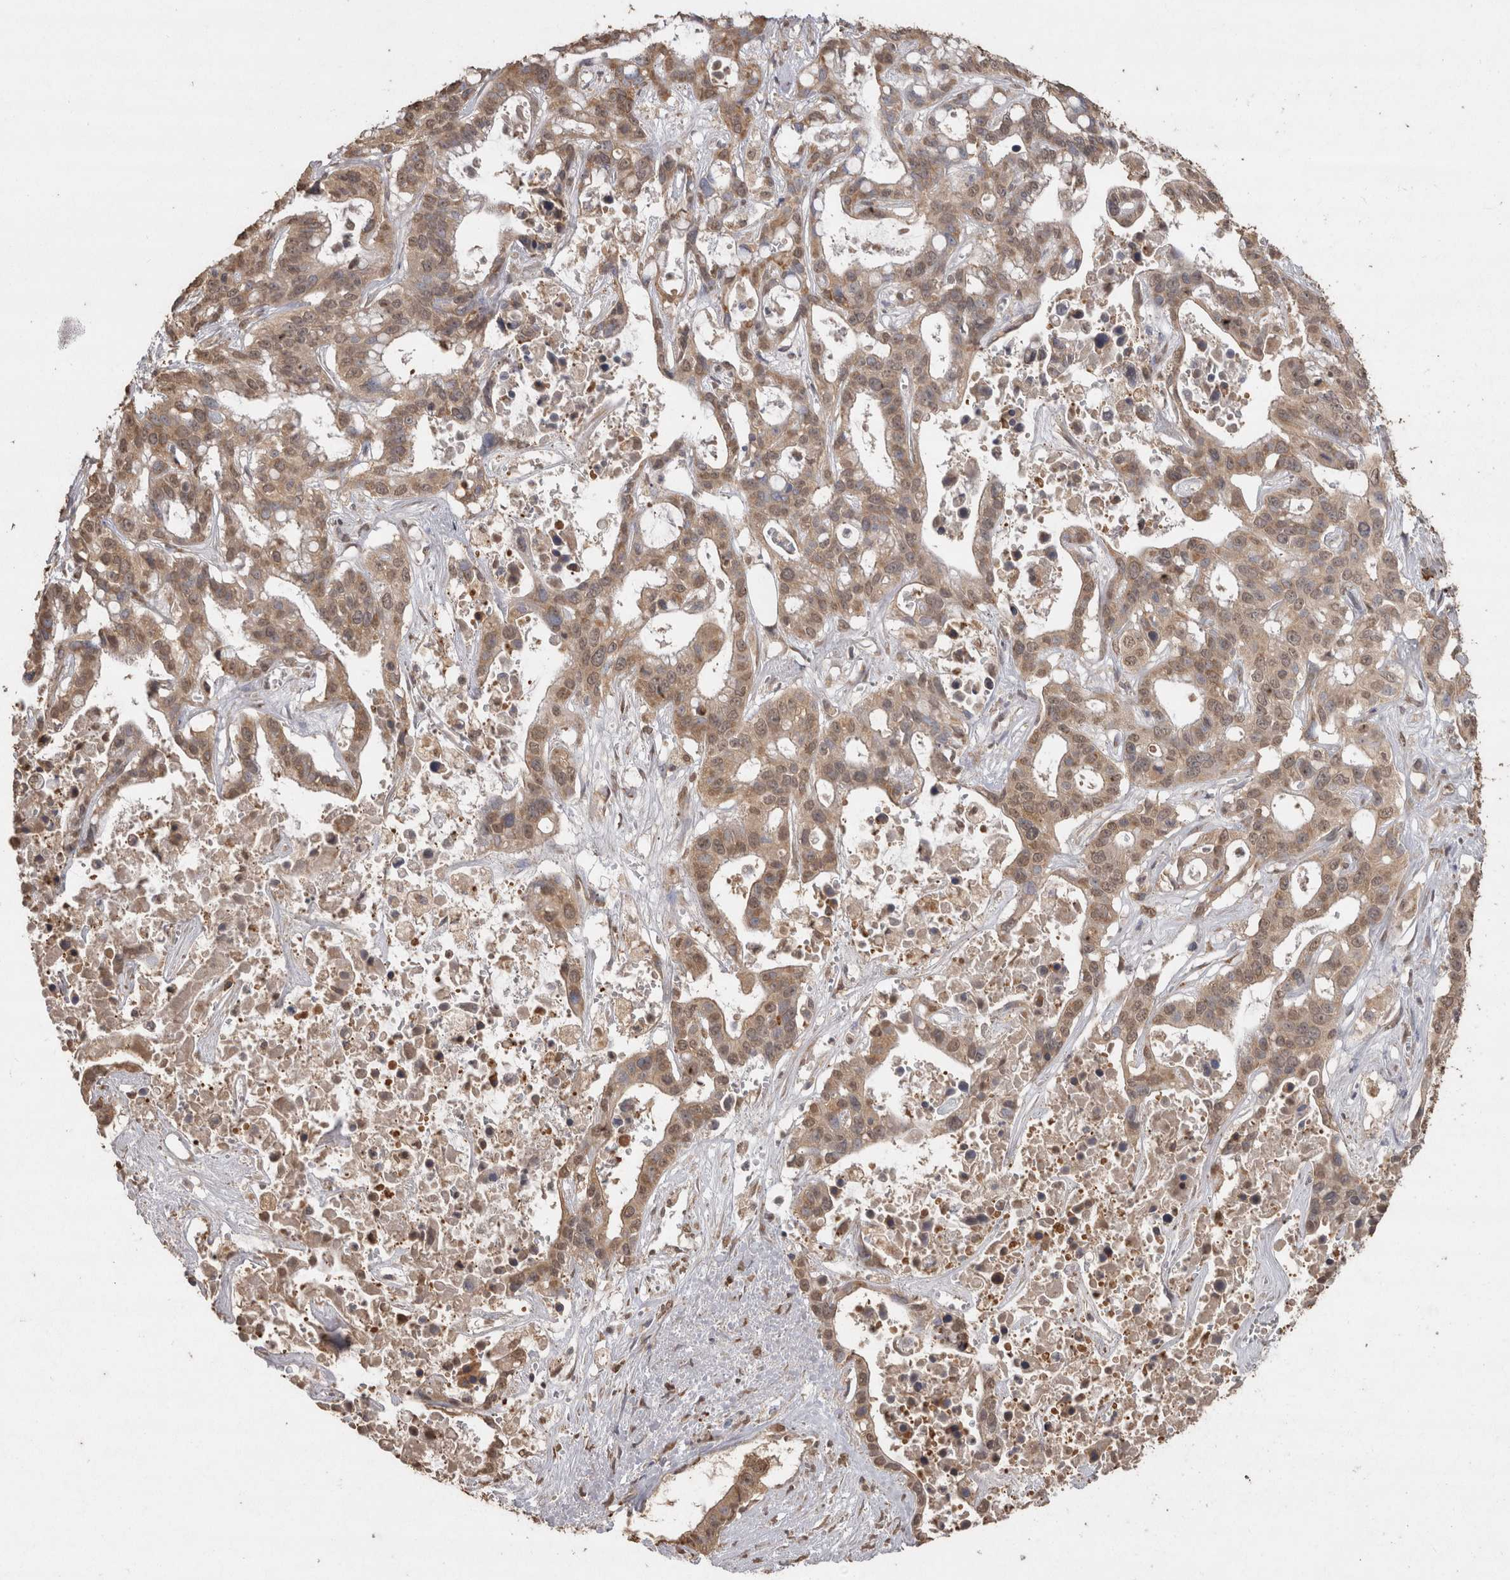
{"staining": {"intensity": "moderate", "quantity": ">75%", "location": "cytoplasmic/membranous,nuclear"}, "tissue": "liver cancer", "cell_type": "Tumor cells", "image_type": "cancer", "snomed": [{"axis": "morphology", "description": "Cholangiocarcinoma"}, {"axis": "topography", "description": "Liver"}], "caption": "Immunohistochemistry (DAB) staining of liver cancer (cholangiocarcinoma) reveals moderate cytoplasmic/membranous and nuclear protein expression in about >75% of tumor cells.", "gene": "CRELD2", "patient": {"sex": "female", "age": 65}}